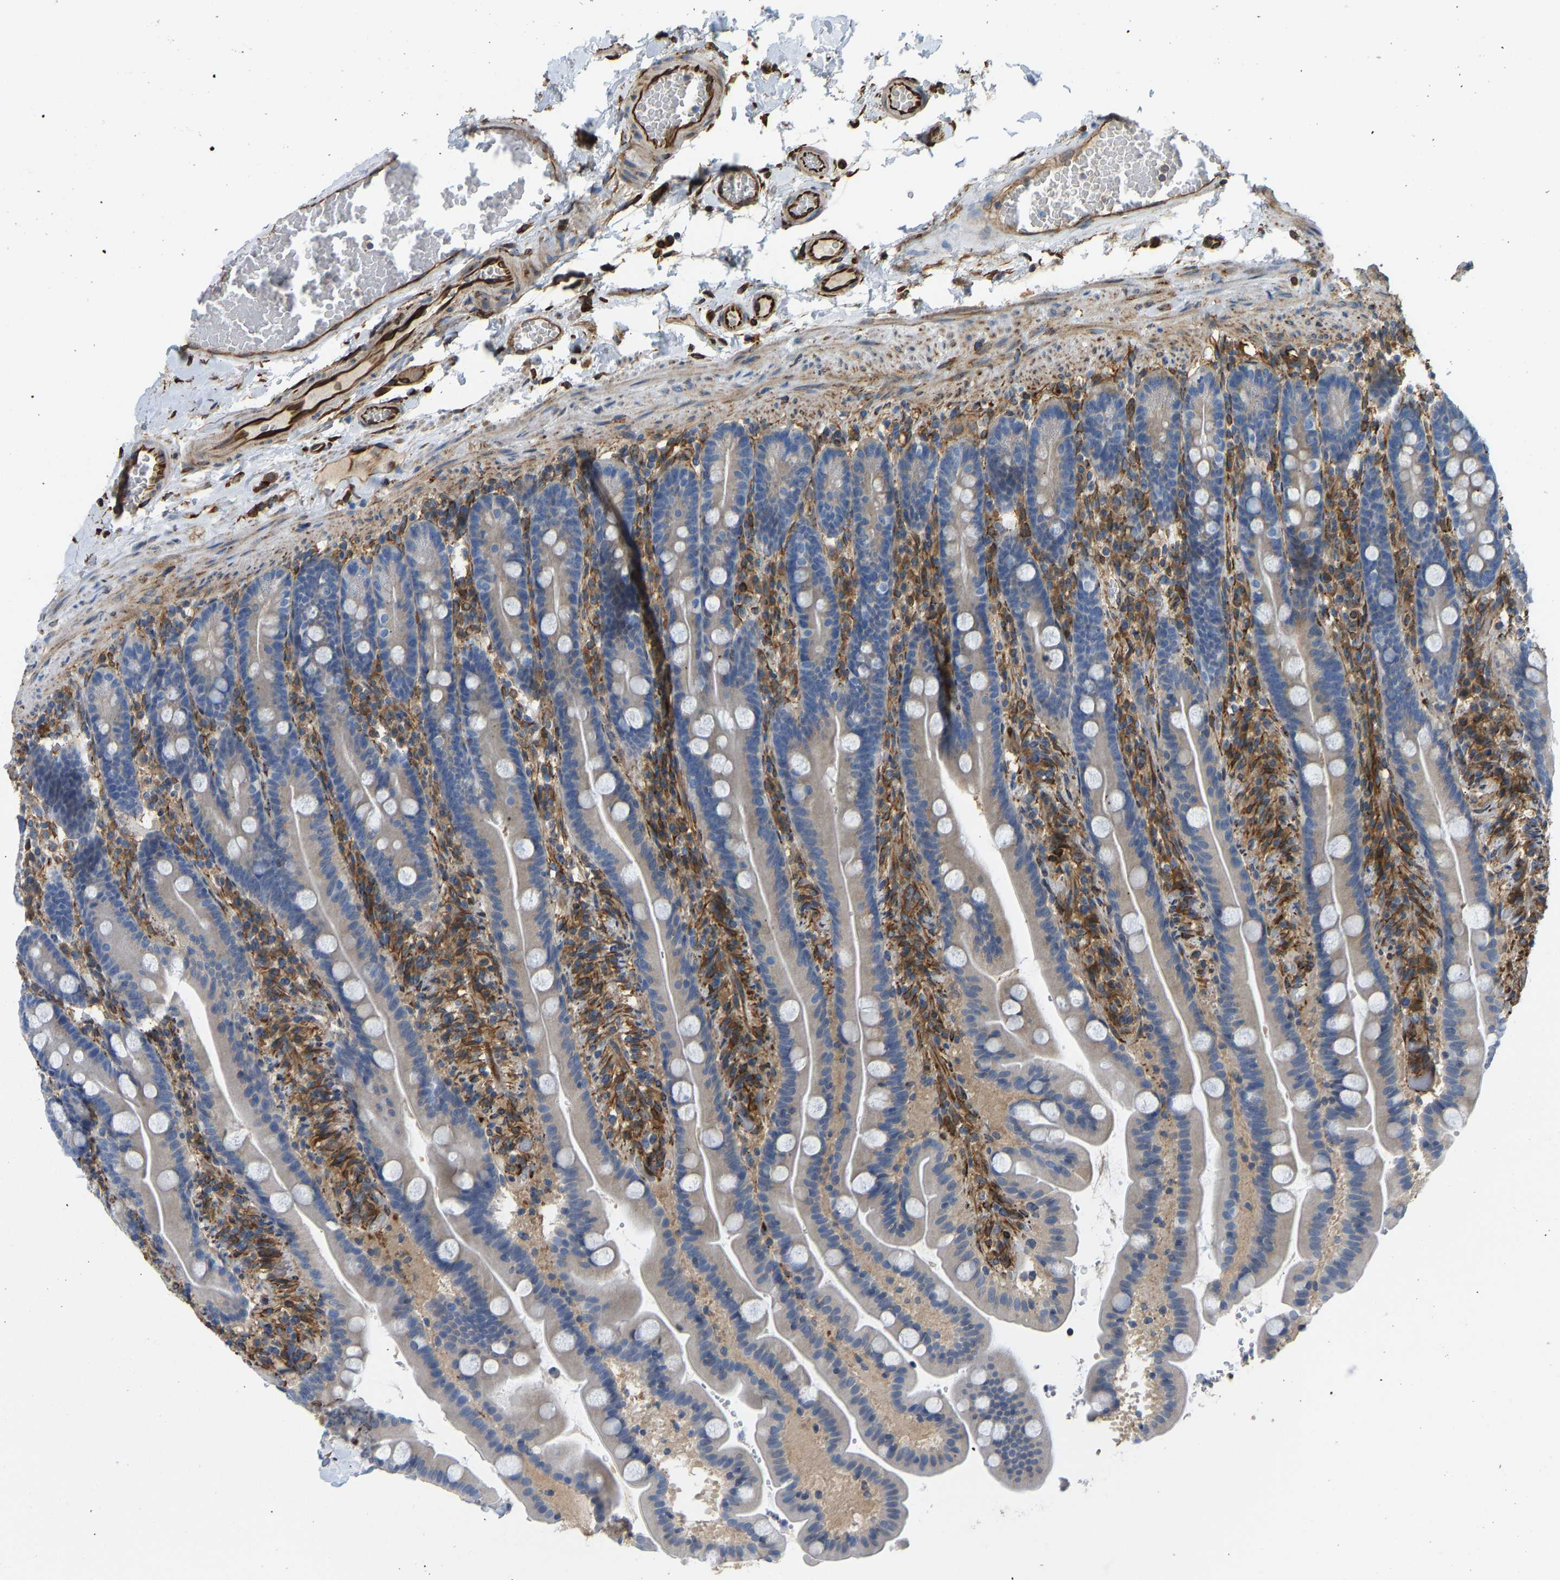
{"staining": {"intensity": "weak", "quantity": ">75%", "location": "cytoplasmic/membranous"}, "tissue": "duodenum", "cell_type": "Glandular cells", "image_type": "normal", "snomed": [{"axis": "morphology", "description": "Normal tissue, NOS"}, {"axis": "topography", "description": "Duodenum"}], "caption": "High-power microscopy captured an immunohistochemistry micrograph of normal duodenum, revealing weak cytoplasmic/membranous positivity in approximately >75% of glandular cells.", "gene": "BEX3", "patient": {"sex": "male", "age": 54}}